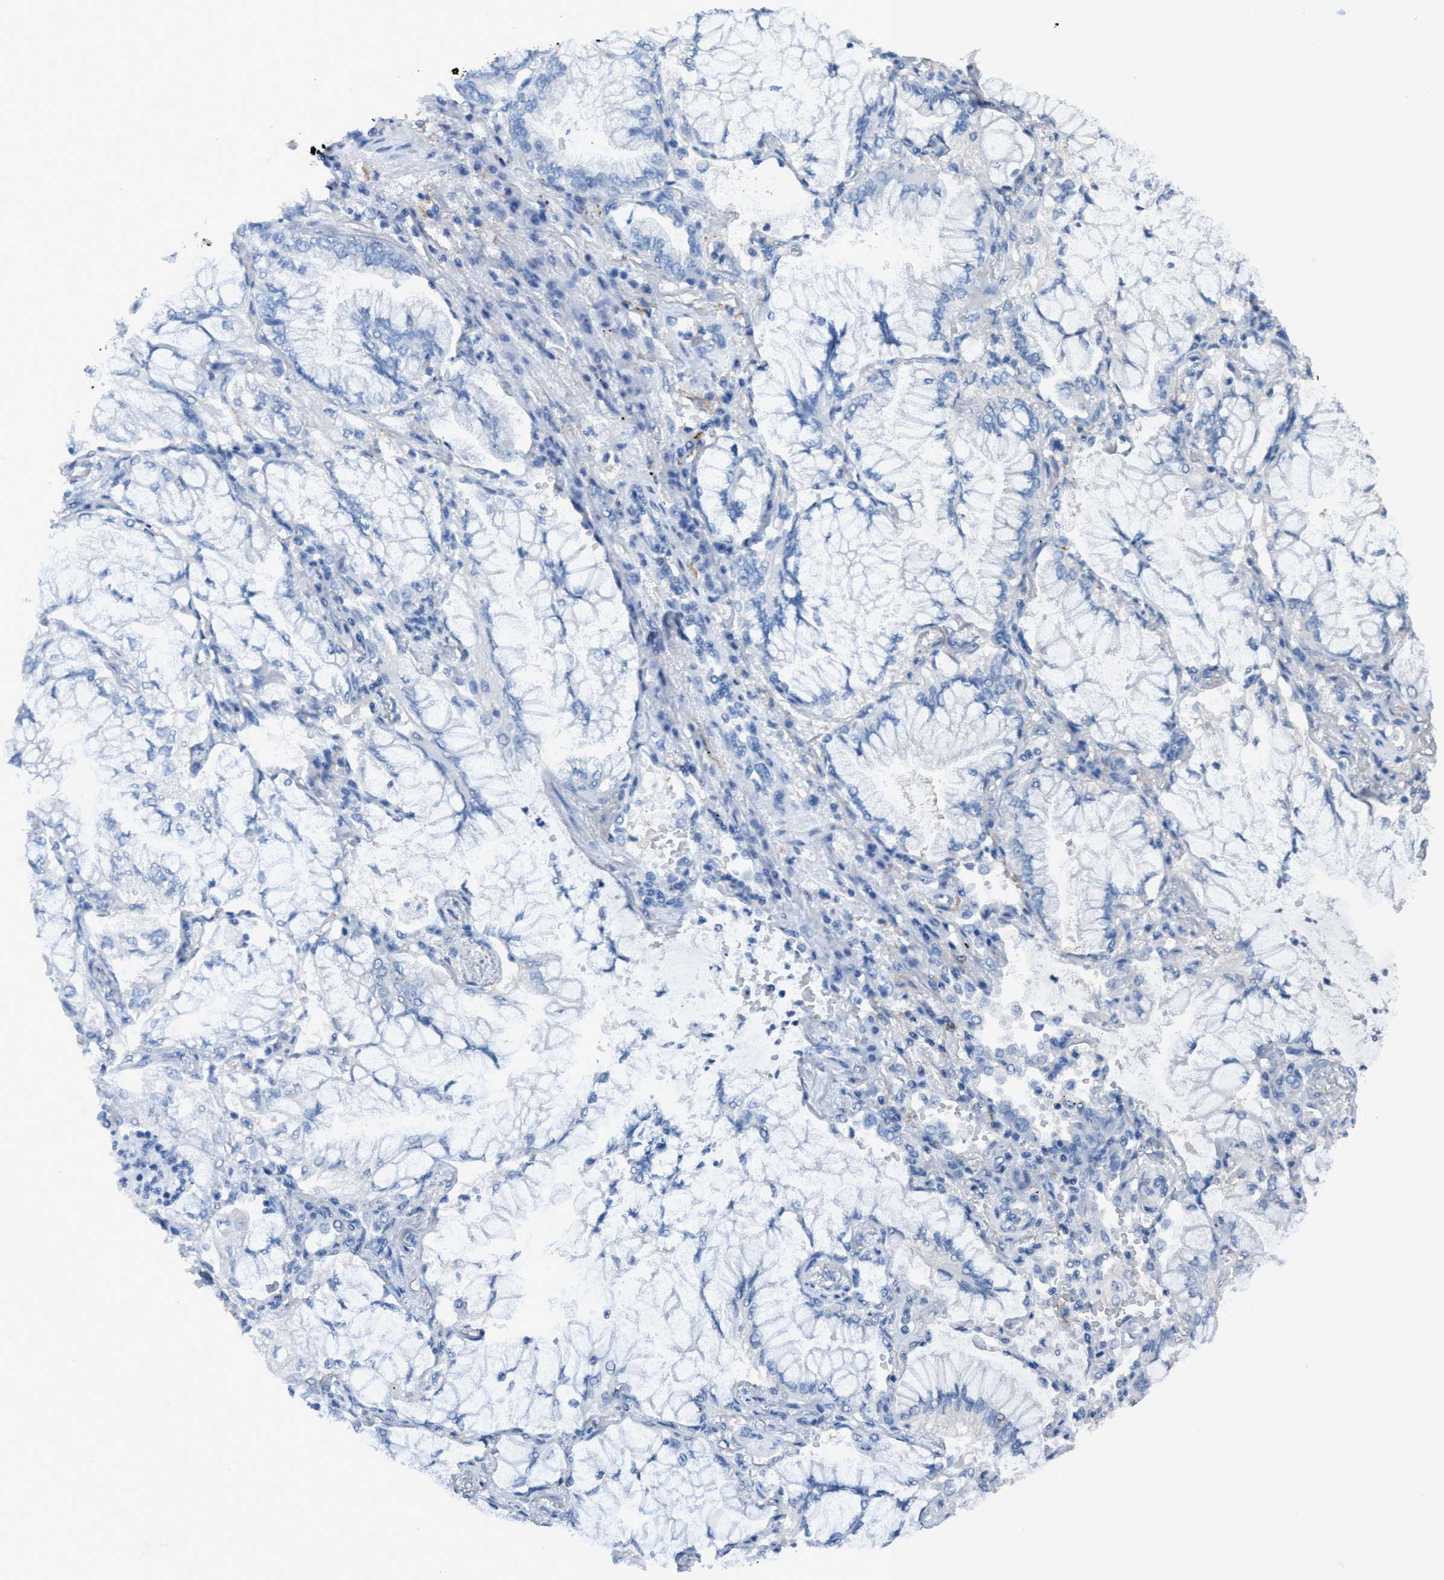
{"staining": {"intensity": "negative", "quantity": "none", "location": "none"}, "tissue": "lung cancer", "cell_type": "Tumor cells", "image_type": "cancer", "snomed": [{"axis": "morphology", "description": "Adenocarcinoma, NOS"}, {"axis": "topography", "description": "Lung"}], "caption": "Tumor cells are negative for brown protein staining in lung cancer (adenocarcinoma). Brightfield microscopy of immunohistochemistry (IHC) stained with DAB (brown) and hematoxylin (blue), captured at high magnification.", "gene": "DNAI1", "patient": {"sex": "female", "age": 70}}